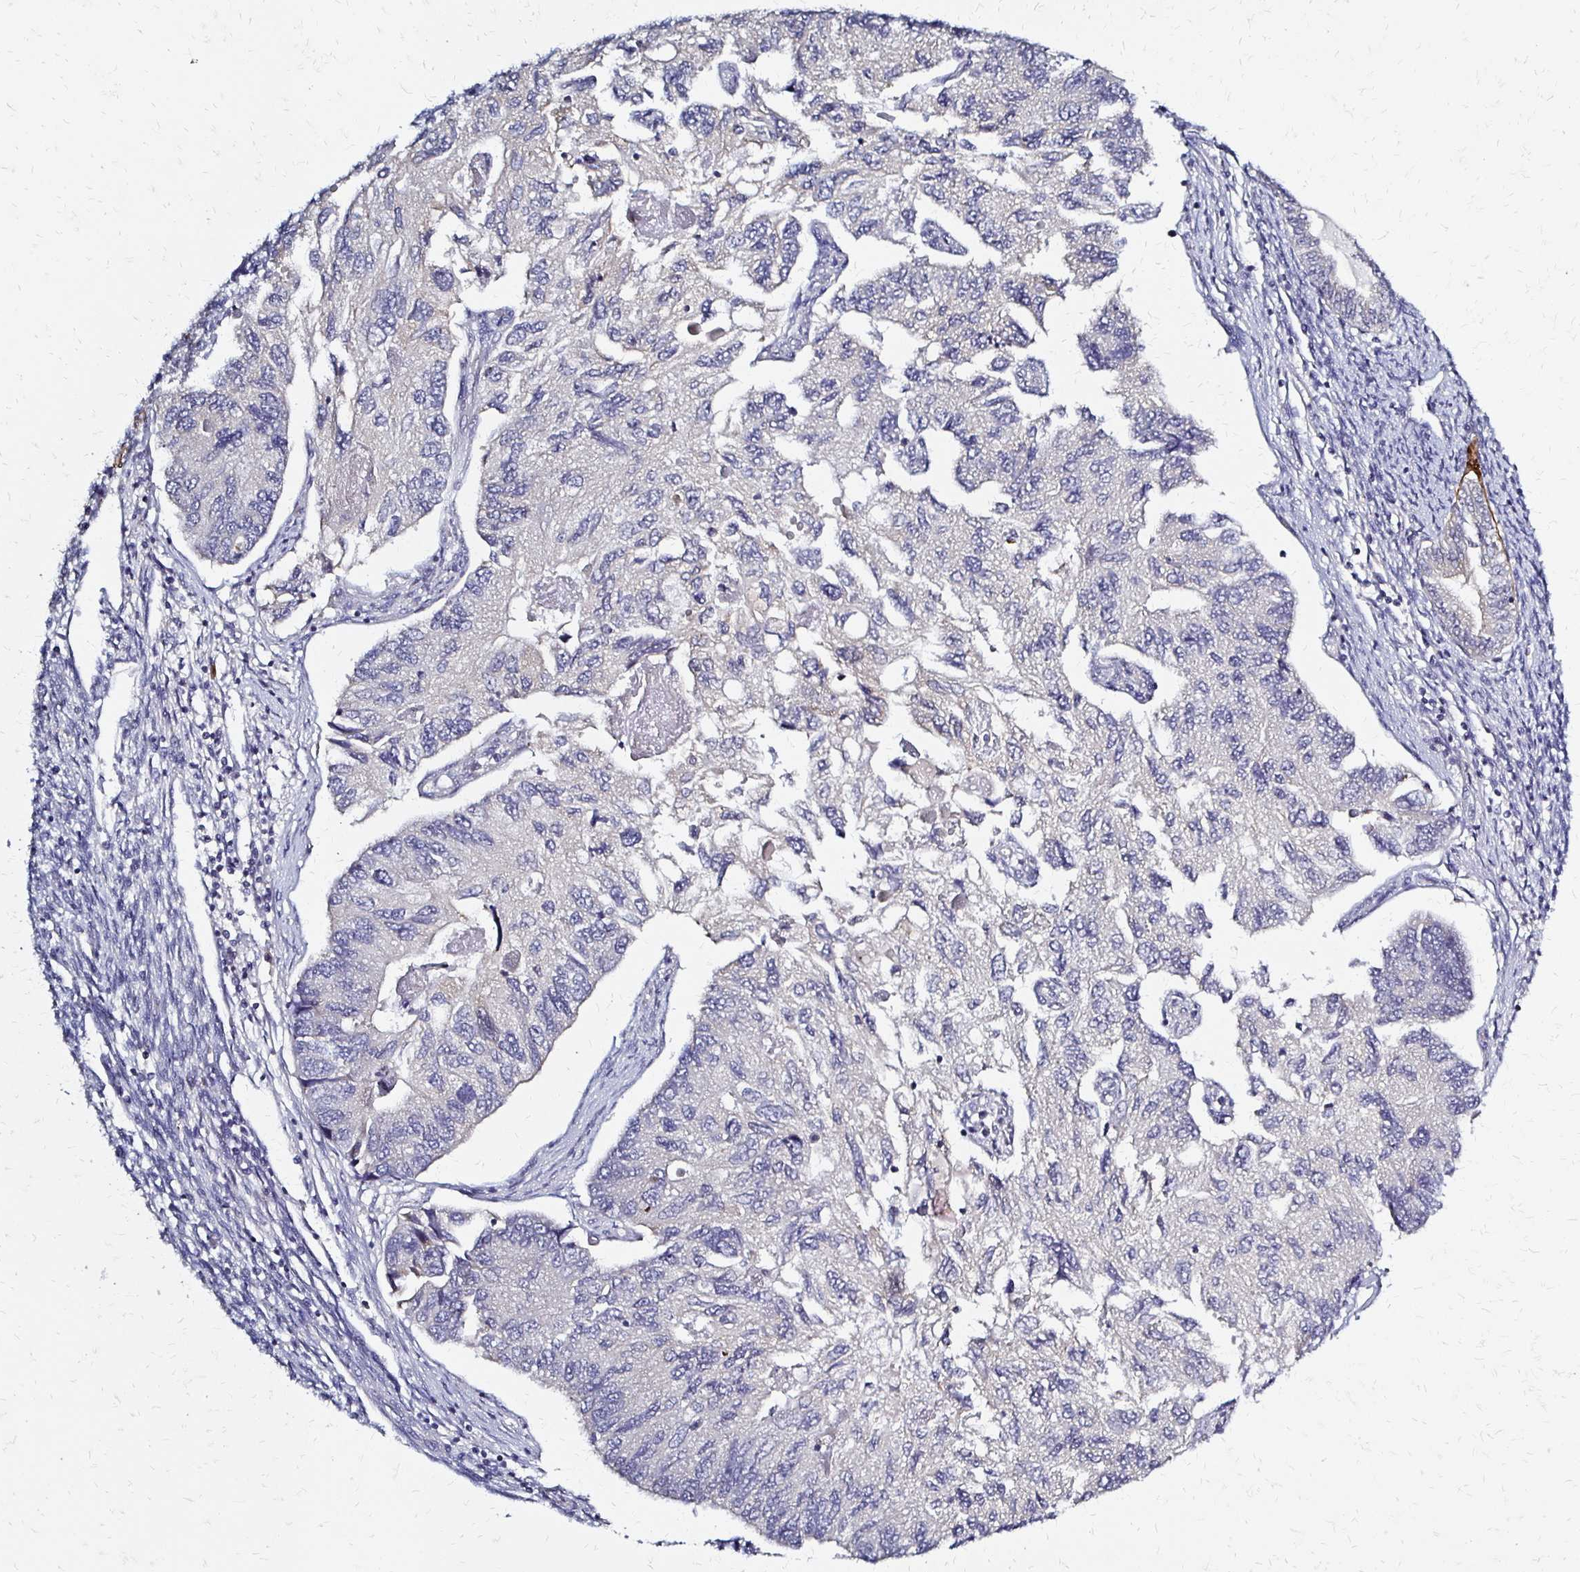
{"staining": {"intensity": "negative", "quantity": "none", "location": "none"}, "tissue": "endometrial cancer", "cell_type": "Tumor cells", "image_type": "cancer", "snomed": [{"axis": "morphology", "description": "Carcinoma, NOS"}, {"axis": "topography", "description": "Uterus"}], "caption": "Carcinoma (endometrial) stained for a protein using IHC shows no expression tumor cells.", "gene": "SLC9A9", "patient": {"sex": "female", "age": 76}}